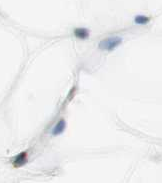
{"staining": {"intensity": "moderate", "quantity": "25%-75%", "location": "cytoplasmic/membranous"}, "tissue": "adipose tissue", "cell_type": "Adipocytes", "image_type": "normal", "snomed": [{"axis": "morphology", "description": "Normal tissue, NOS"}, {"axis": "topography", "description": "Breast"}, {"axis": "topography", "description": "Adipose tissue"}], "caption": "Immunohistochemical staining of unremarkable adipose tissue shows moderate cytoplasmic/membranous protein positivity in approximately 25%-75% of adipocytes. Using DAB (brown) and hematoxylin (blue) stains, captured at high magnification using brightfield microscopy.", "gene": "GOLGB1", "patient": {"sex": "female", "age": 25}}